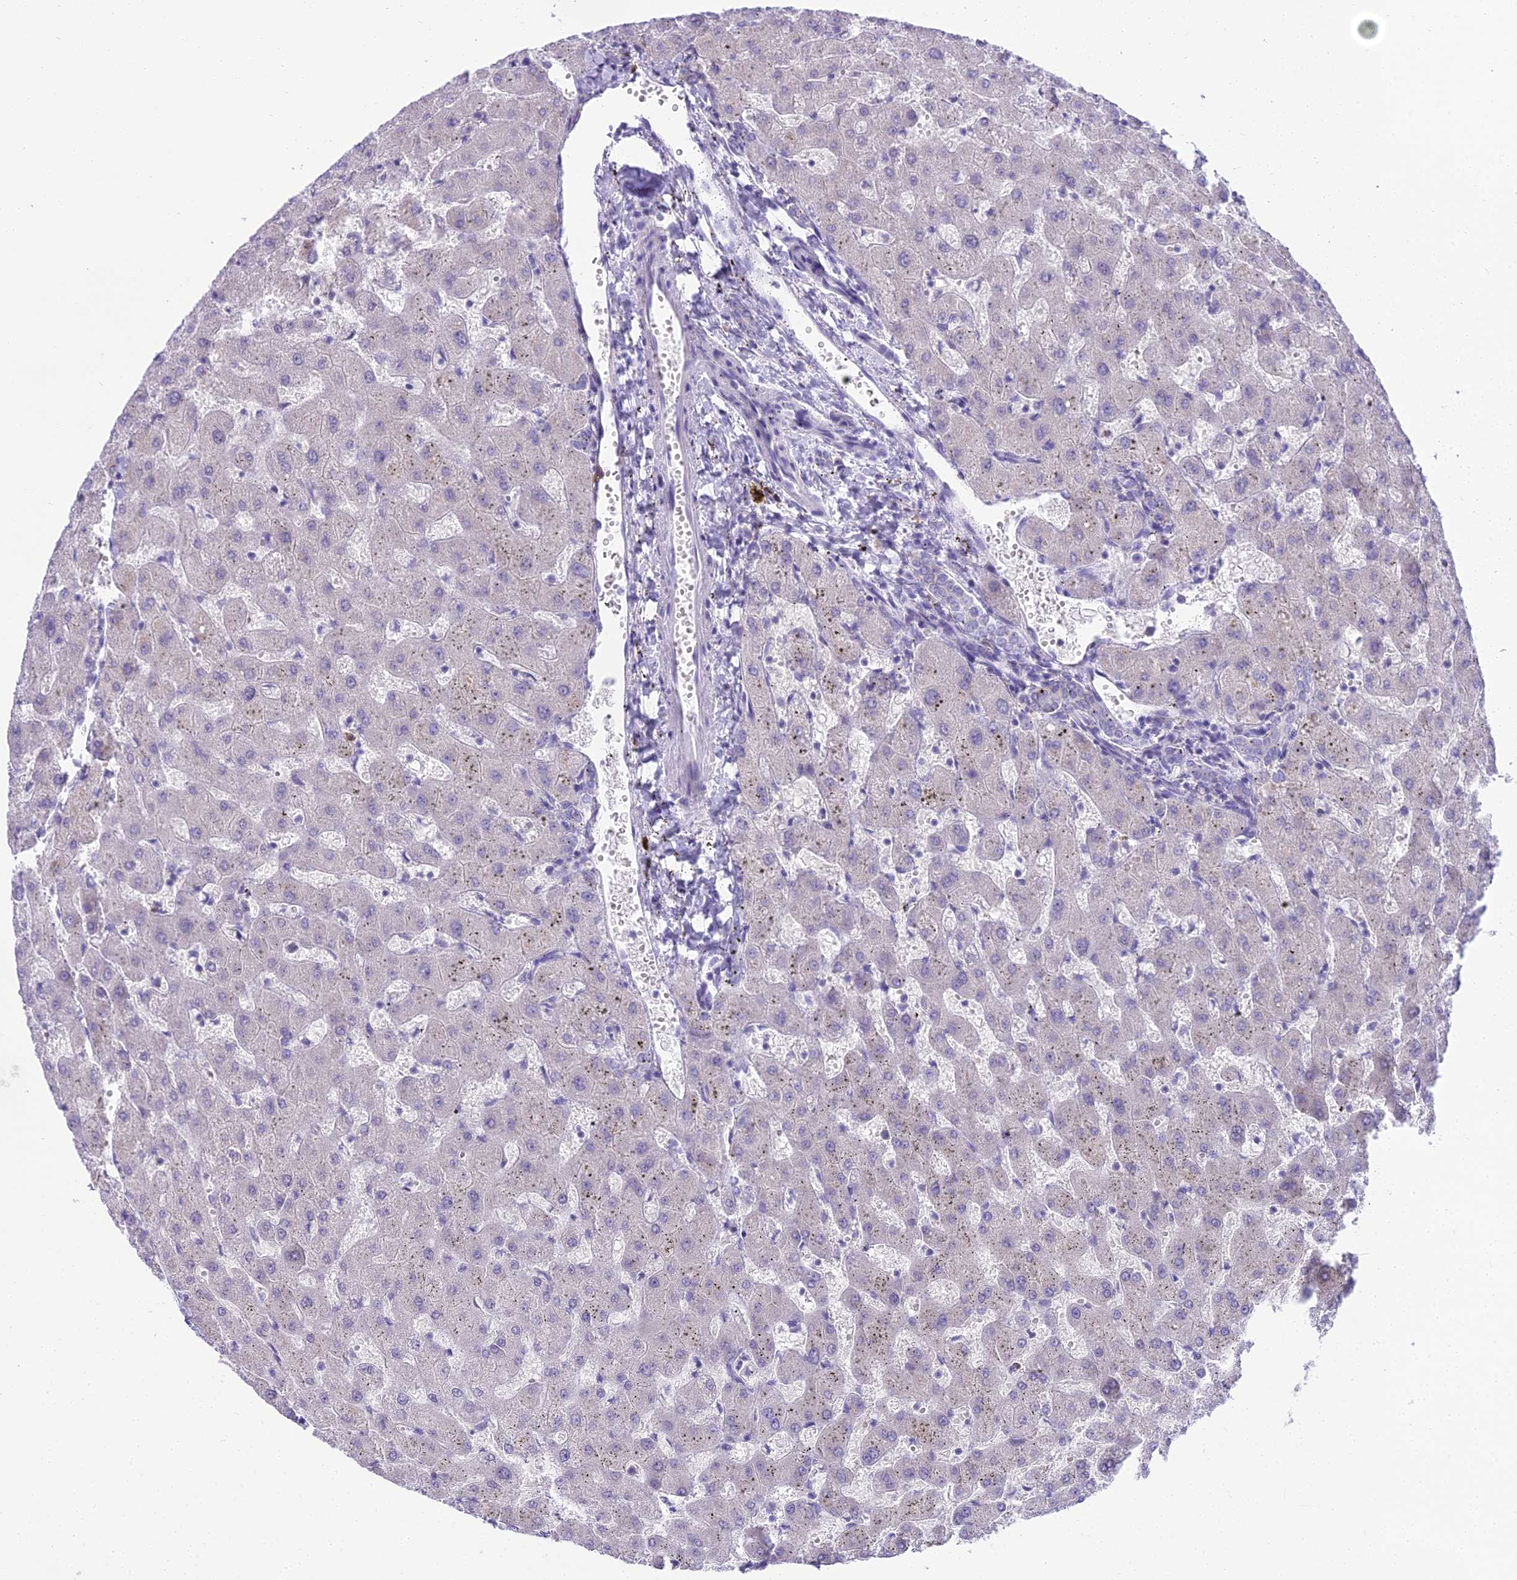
{"staining": {"intensity": "negative", "quantity": "none", "location": "none"}, "tissue": "liver", "cell_type": "Cholangiocytes", "image_type": "normal", "snomed": [{"axis": "morphology", "description": "Normal tissue, NOS"}, {"axis": "topography", "description": "Liver"}], "caption": "The immunohistochemistry (IHC) photomicrograph has no significant staining in cholangiocytes of liver. Nuclei are stained in blue.", "gene": "BLNK", "patient": {"sex": "female", "age": 63}}